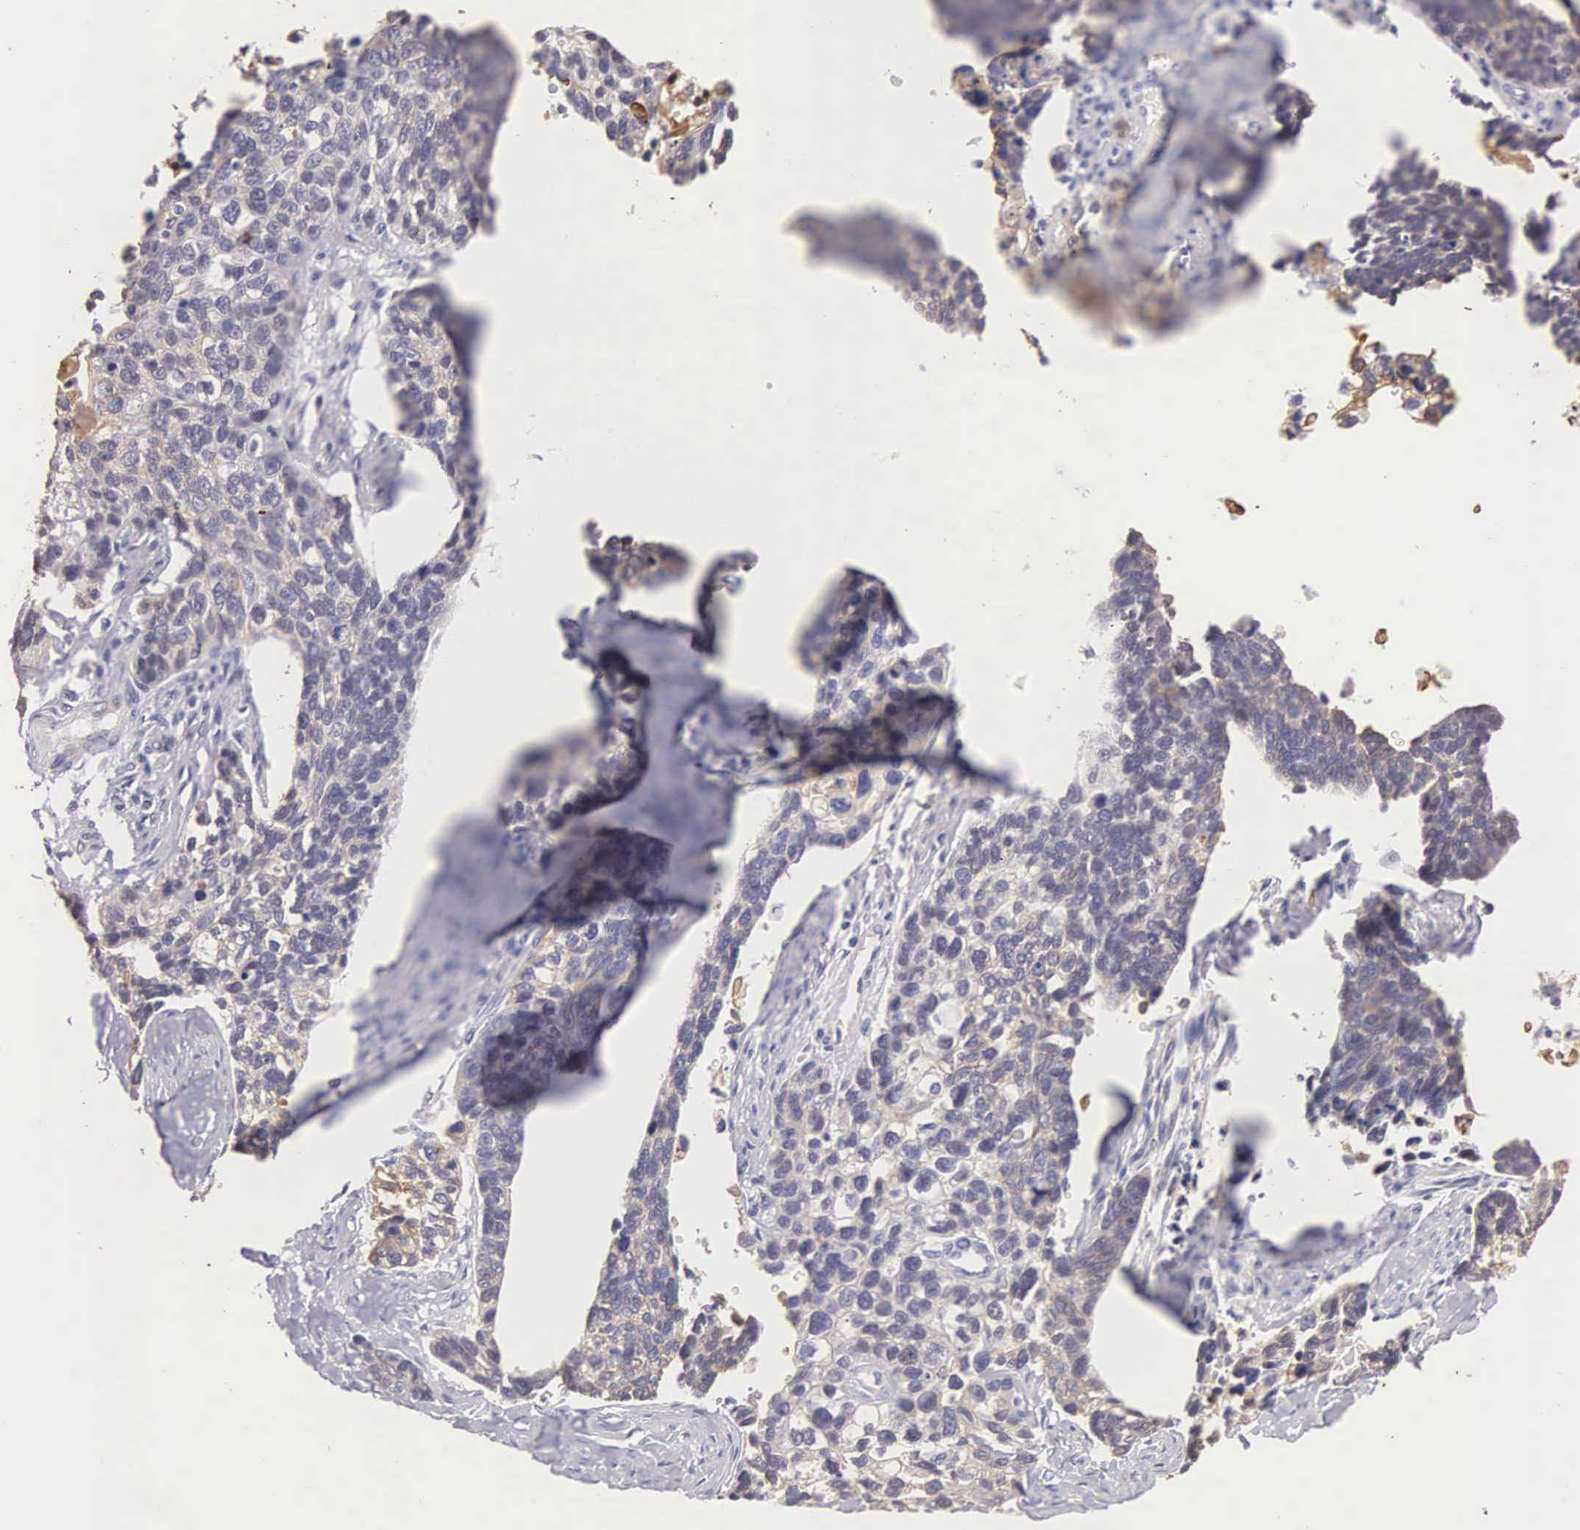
{"staining": {"intensity": "moderate", "quantity": "25%-75%", "location": "cytoplasmic/membranous"}, "tissue": "lung cancer", "cell_type": "Tumor cells", "image_type": "cancer", "snomed": [{"axis": "morphology", "description": "Squamous cell carcinoma, NOS"}, {"axis": "topography", "description": "Lymph node"}, {"axis": "topography", "description": "Lung"}], "caption": "Protein expression analysis of human lung cancer reveals moderate cytoplasmic/membranous staining in about 25%-75% of tumor cells. (DAB = brown stain, brightfield microscopy at high magnification).", "gene": "PIR", "patient": {"sex": "male", "age": 74}}